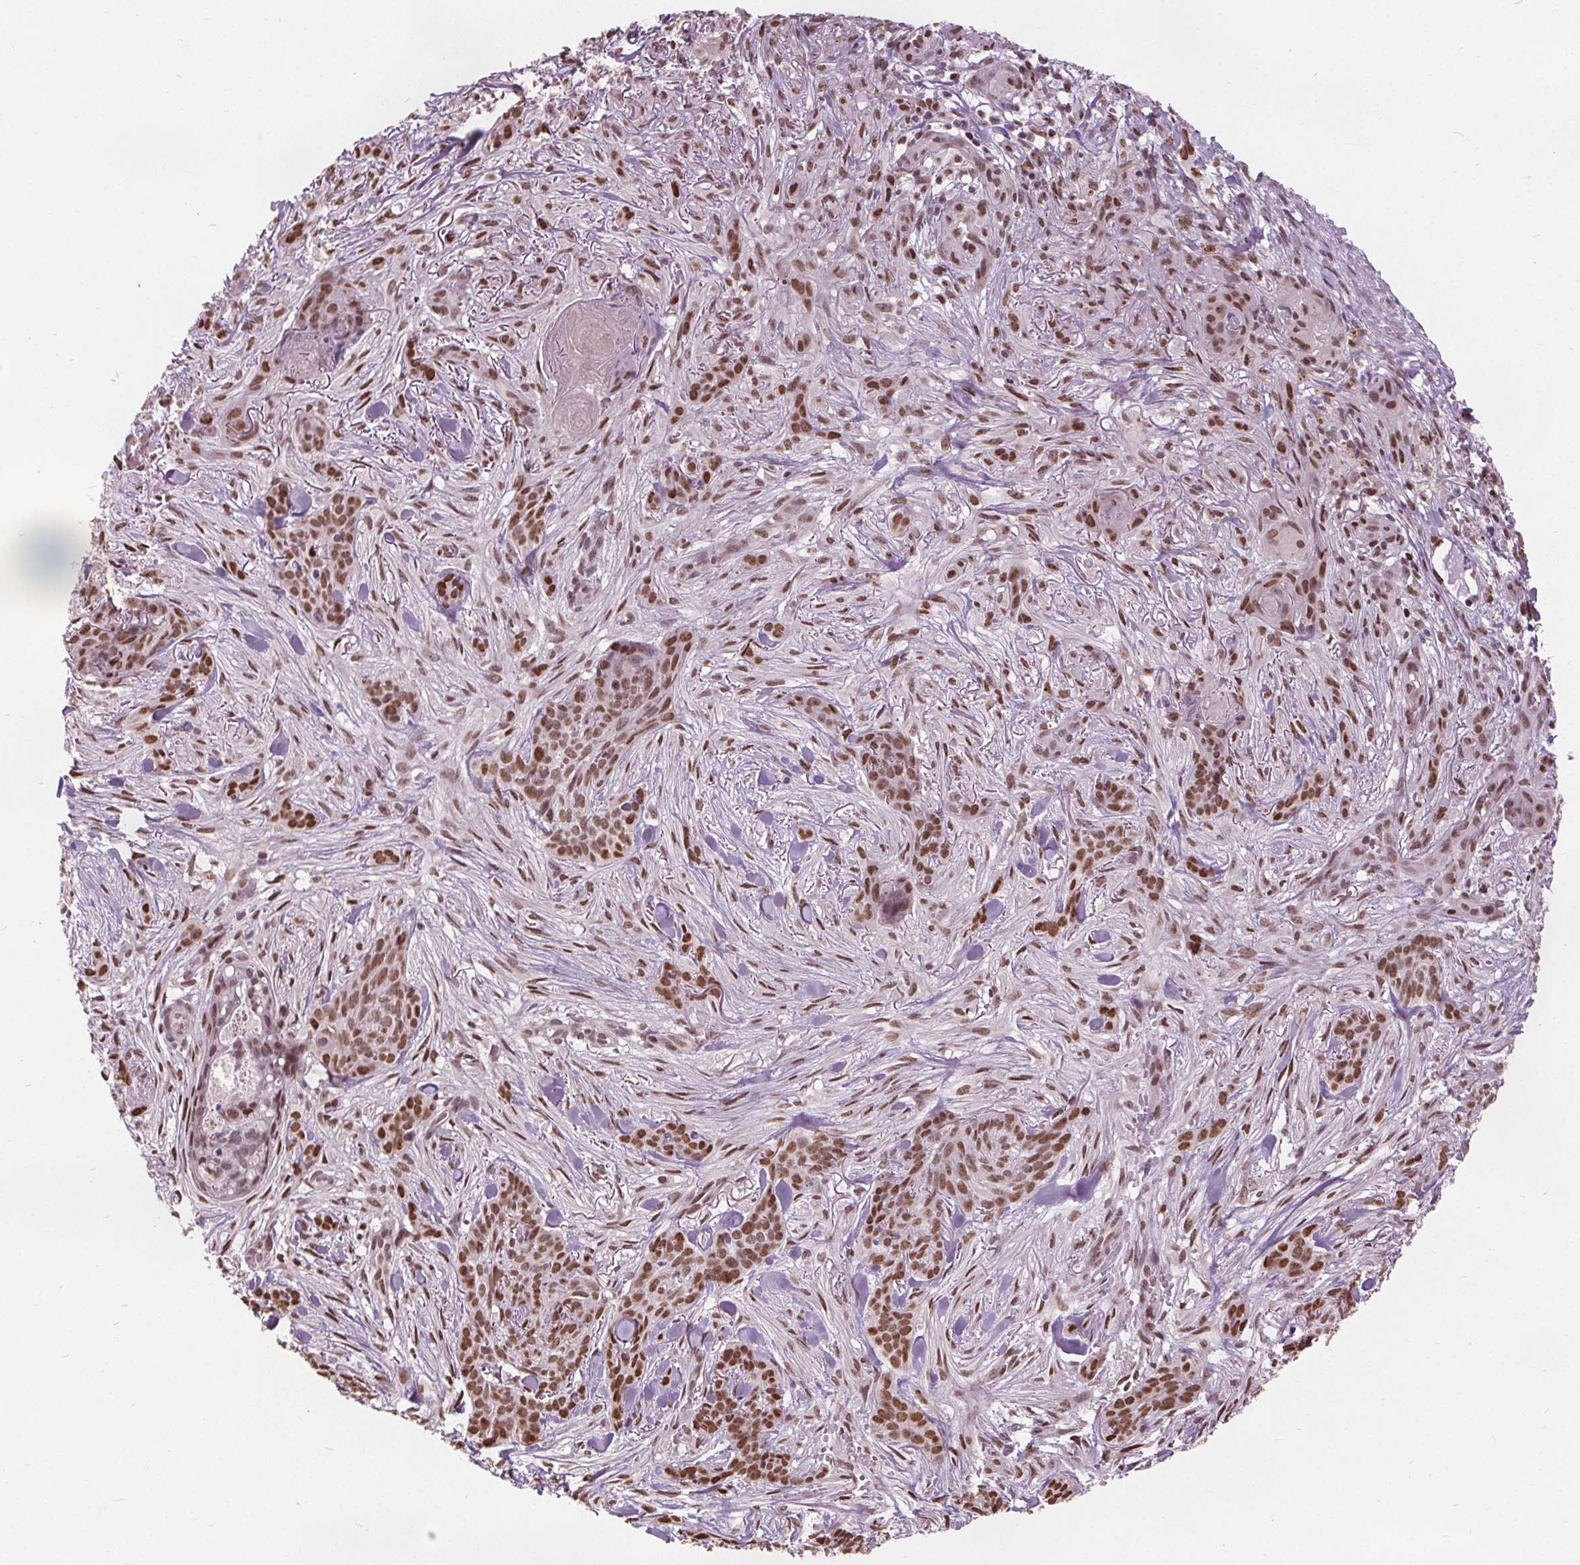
{"staining": {"intensity": "moderate", "quantity": ">75%", "location": "nuclear"}, "tissue": "skin cancer", "cell_type": "Tumor cells", "image_type": "cancer", "snomed": [{"axis": "morphology", "description": "Basal cell carcinoma"}, {"axis": "topography", "description": "Skin"}], "caption": "A high-resolution image shows immunohistochemistry staining of skin cancer, which exhibits moderate nuclear positivity in about >75% of tumor cells. (Stains: DAB (3,3'-diaminobenzidine) in brown, nuclei in blue, Microscopy: brightfield microscopy at high magnification).", "gene": "ISLR2", "patient": {"sex": "female", "age": 61}}